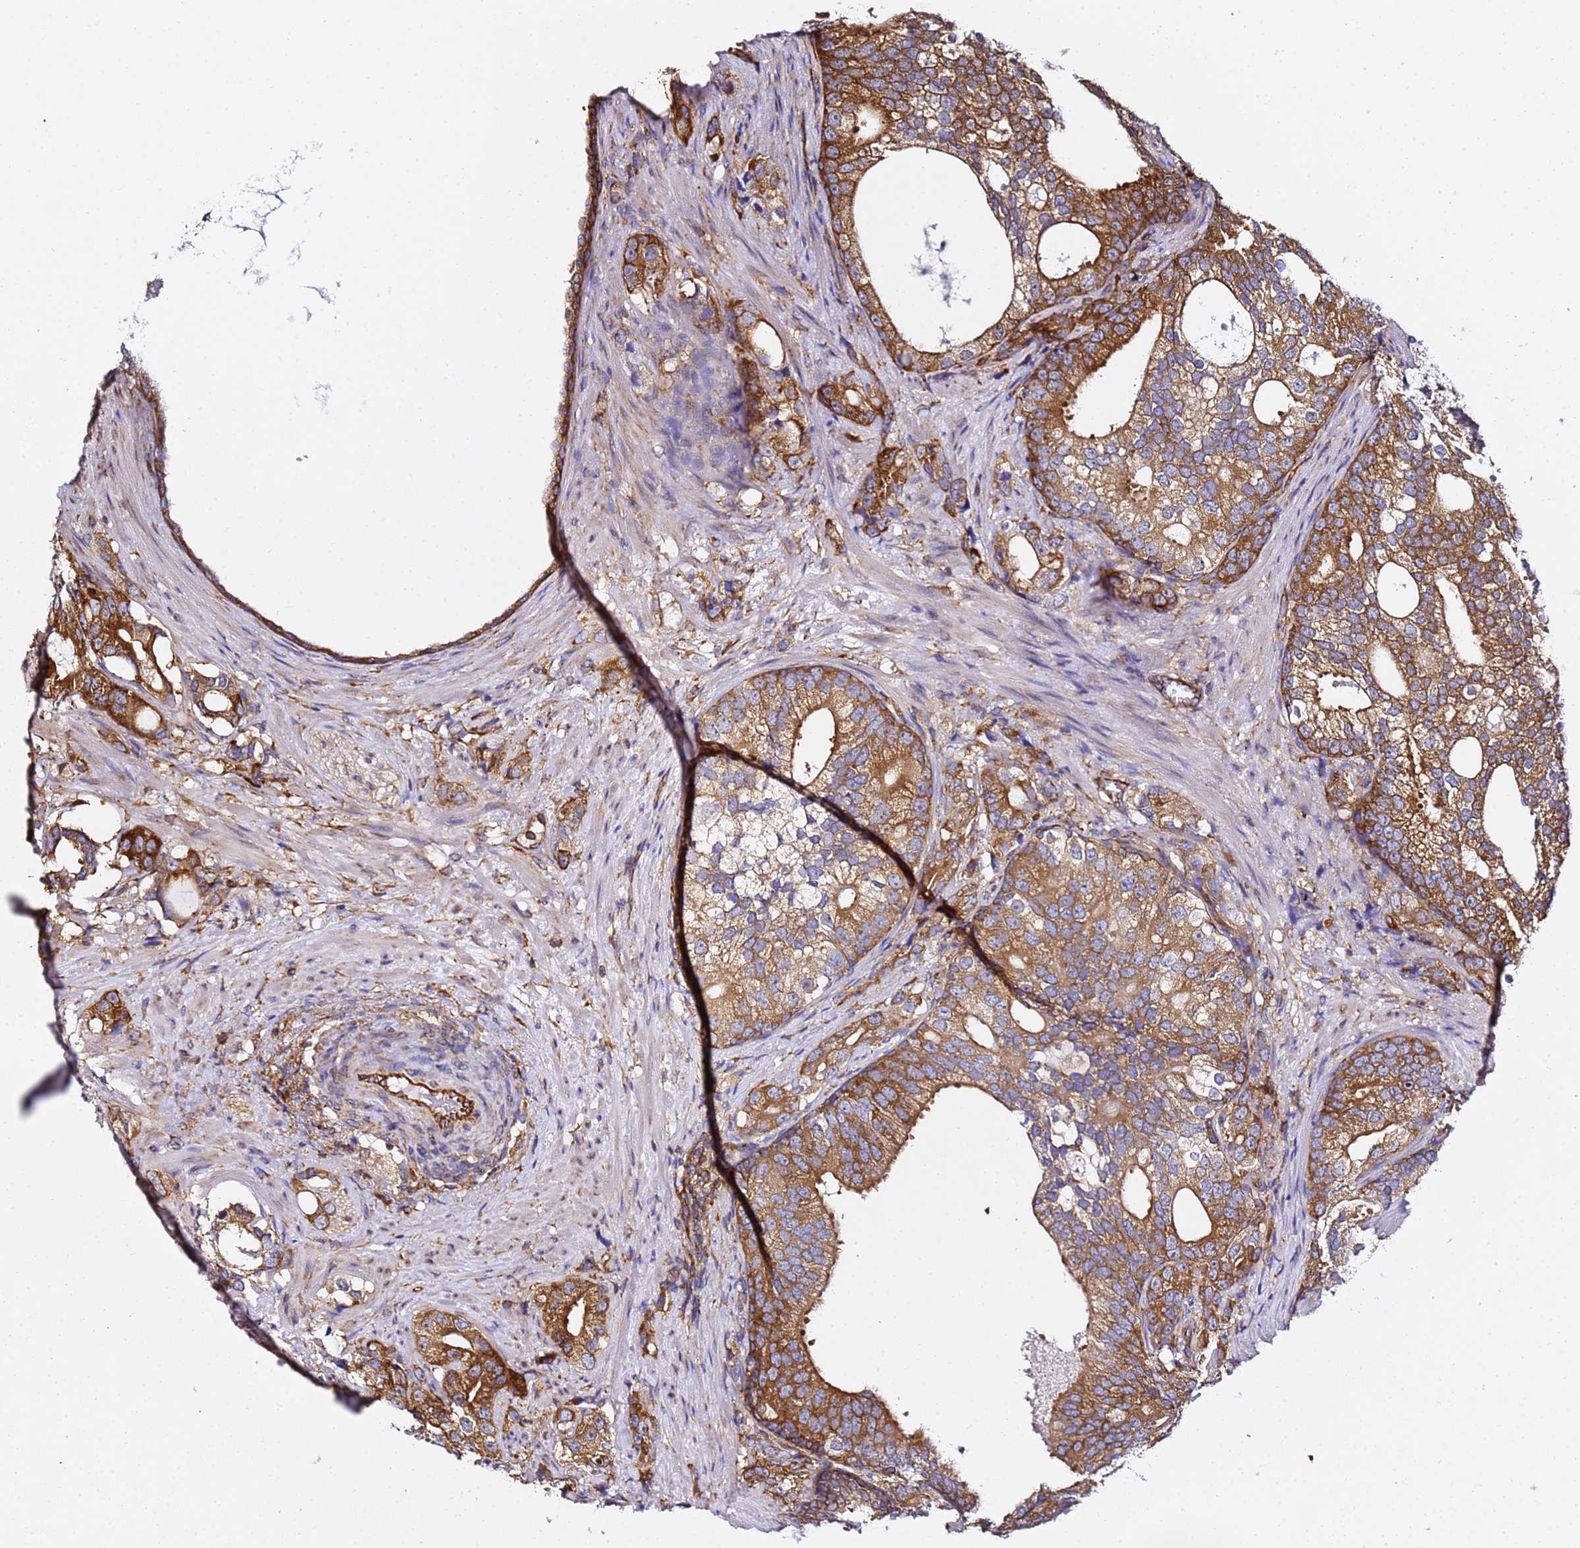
{"staining": {"intensity": "strong", "quantity": ">75%", "location": "cytoplasmic/membranous"}, "tissue": "prostate cancer", "cell_type": "Tumor cells", "image_type": "cancer", "snomed": [{"axis": "morphology", "description": "Adenocarcinoma, High grade"}, {"axis": "topography", "description": "Prostate"}], "caption": "Adenocarcinoma (high-grade) (prostate) stained for a protein (brown) demonstrates strong cytoplasmic/membranous positive expression in approximately >75% of tumor cells.", "gene": "TPST1", "patient": {"sex": "male", "age": 75}}